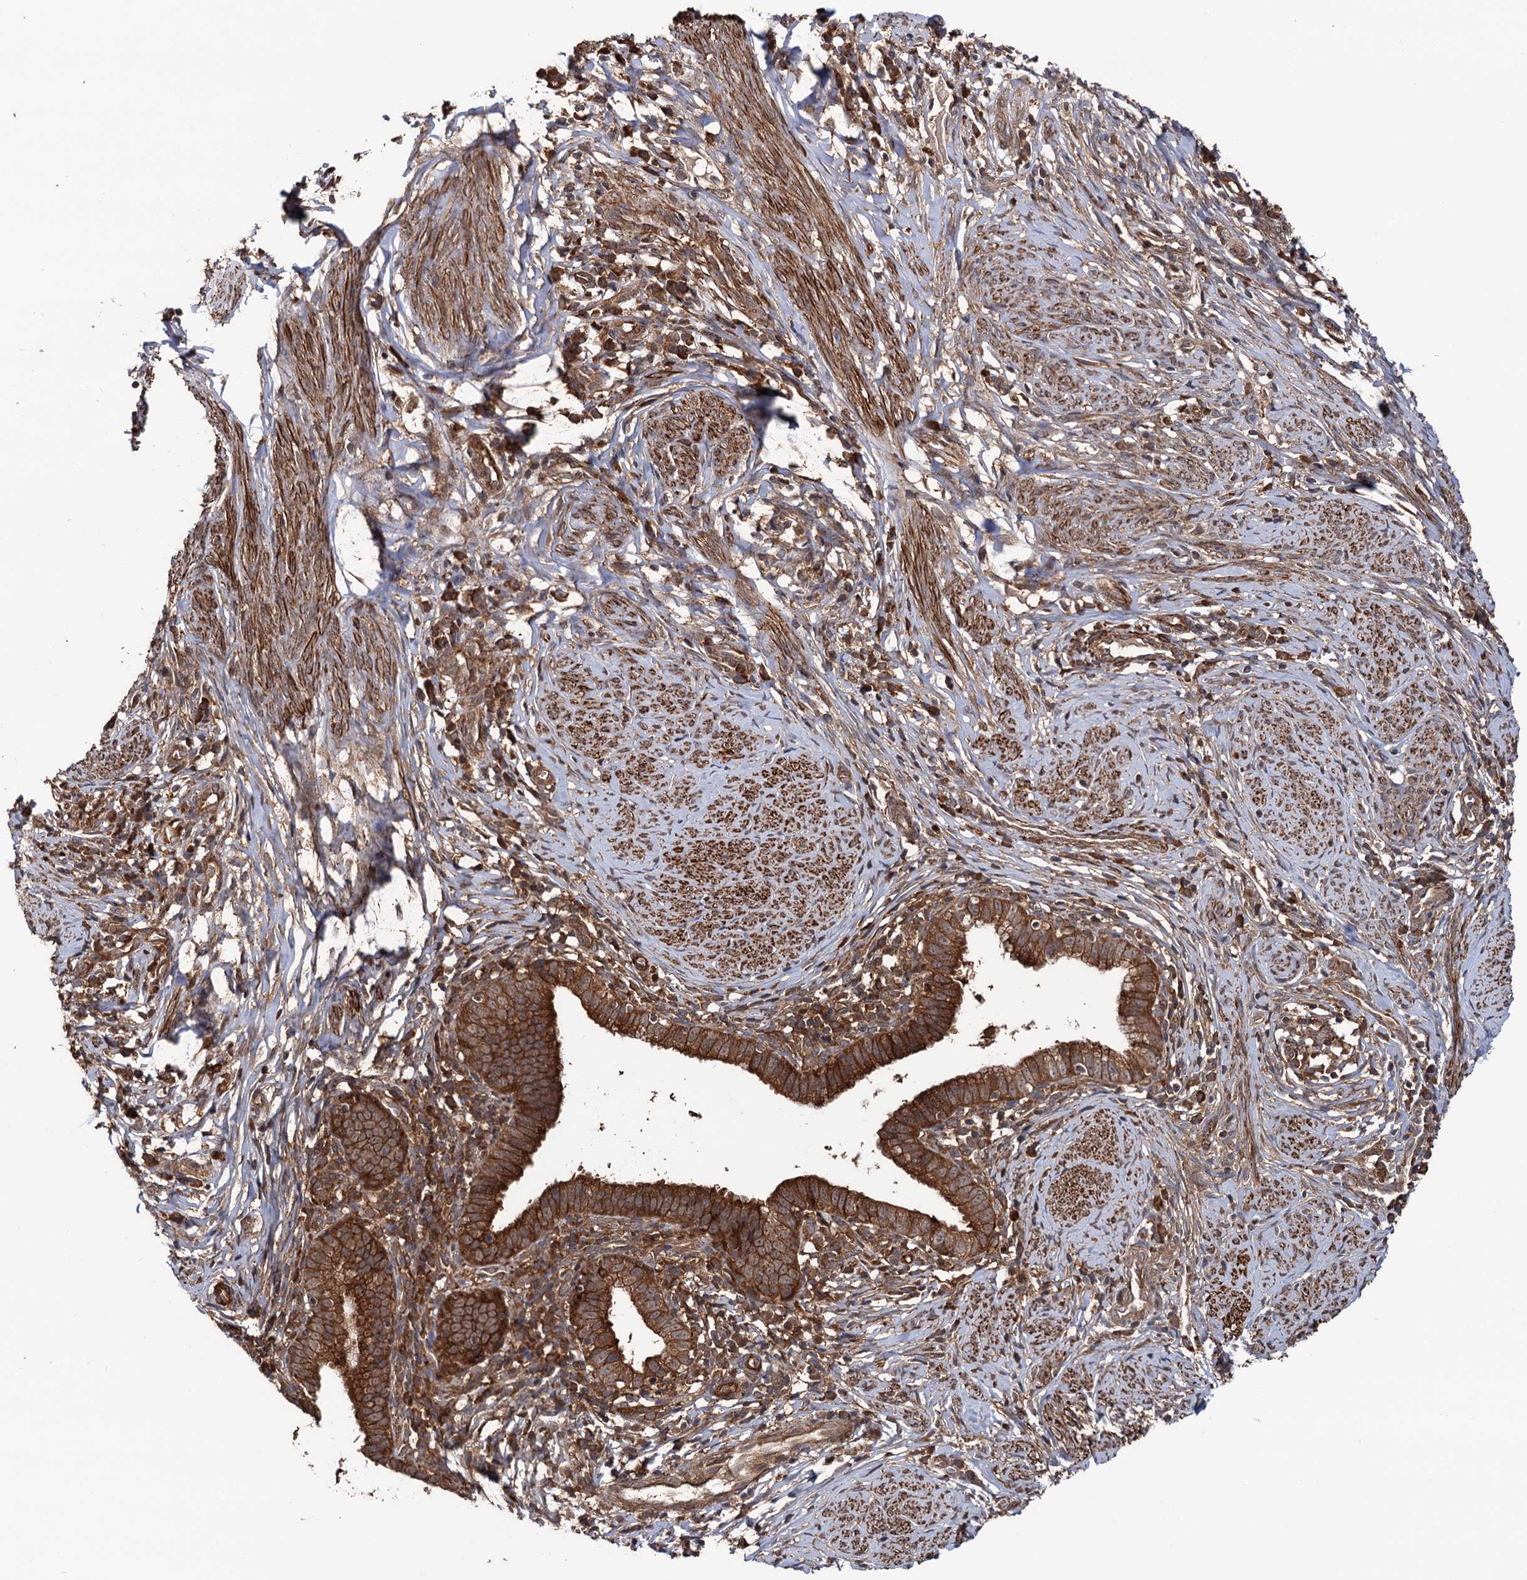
{"staining": {"intensity": "strong", "quantity": ">75%", "location": "cytoplasmic/membranous"}, "tissue": "cervical cancer", "cell_type": "Tumor cells", "image_type": "cancer", "snomed": [{"axis": "morphology", "description": "Adenocarcinoma, NOS"}, {"axis": "topography", "description": "Cervix"}], "caption": "Human cervical cancer stained for a protein (brown) reveals strong cytoplasmic/membranous positive positivity in approximately >75% of tumor cells.", "gene": "ATP8B4", "patient": {"sex": "female", "age": 36}}